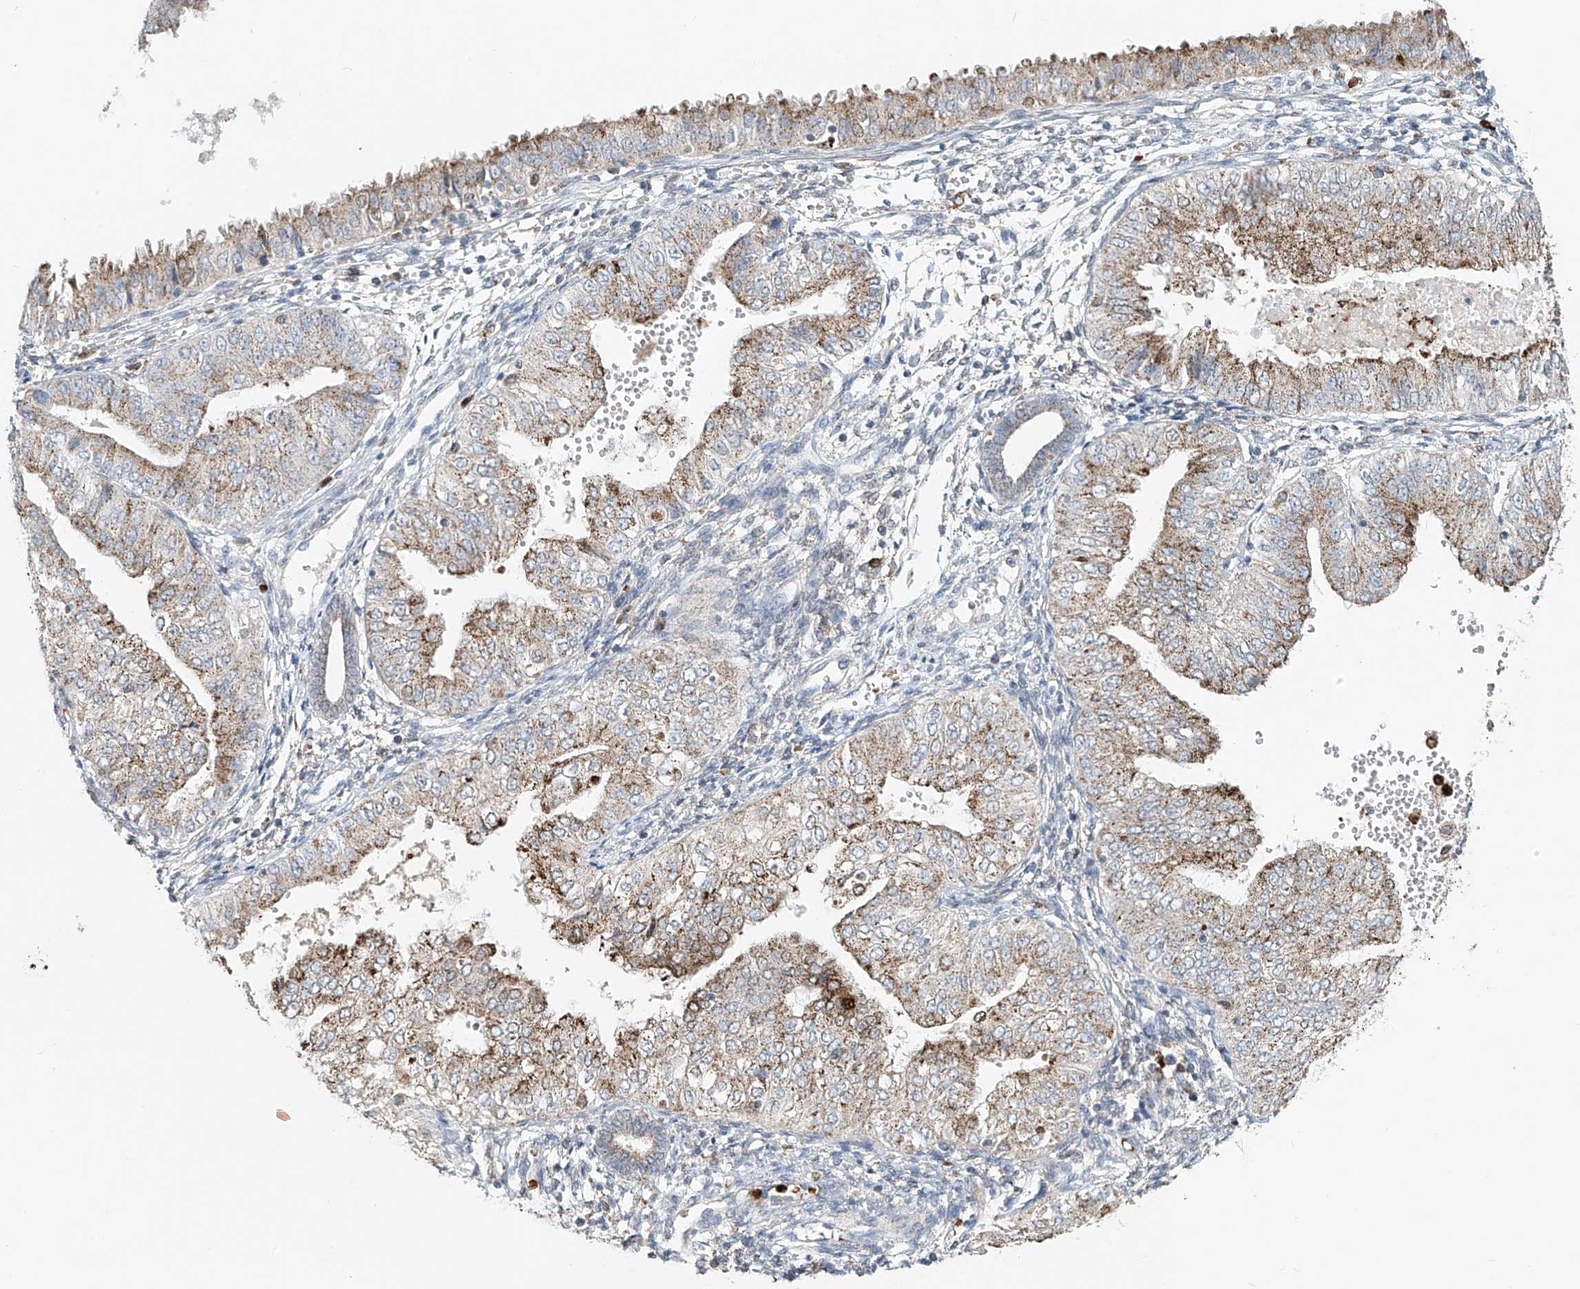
{"staining": {"intensity": "moderate", "quantity": ">75%", "location": "cytoplasmic/membranous"}, "tissue": "endometrial cancer", "cell_type": "Tumor cells", "image_type": "cancer", "snomed": [{"axis": "morphology", "description": "Normal tissue, NOS"}, {"axis": "morphology", "description": "Adenocarcinoma, NOS"}, {"axis": "topography", "description": "Endometrium"}], "caption": "The immunohistochemical stain shows moderate cytoplasmic/membranous staining in tumor cells of endometrial cancer tissue.", "gene": "PTPRA", "patient": {"sex": "female", "age": 53}}